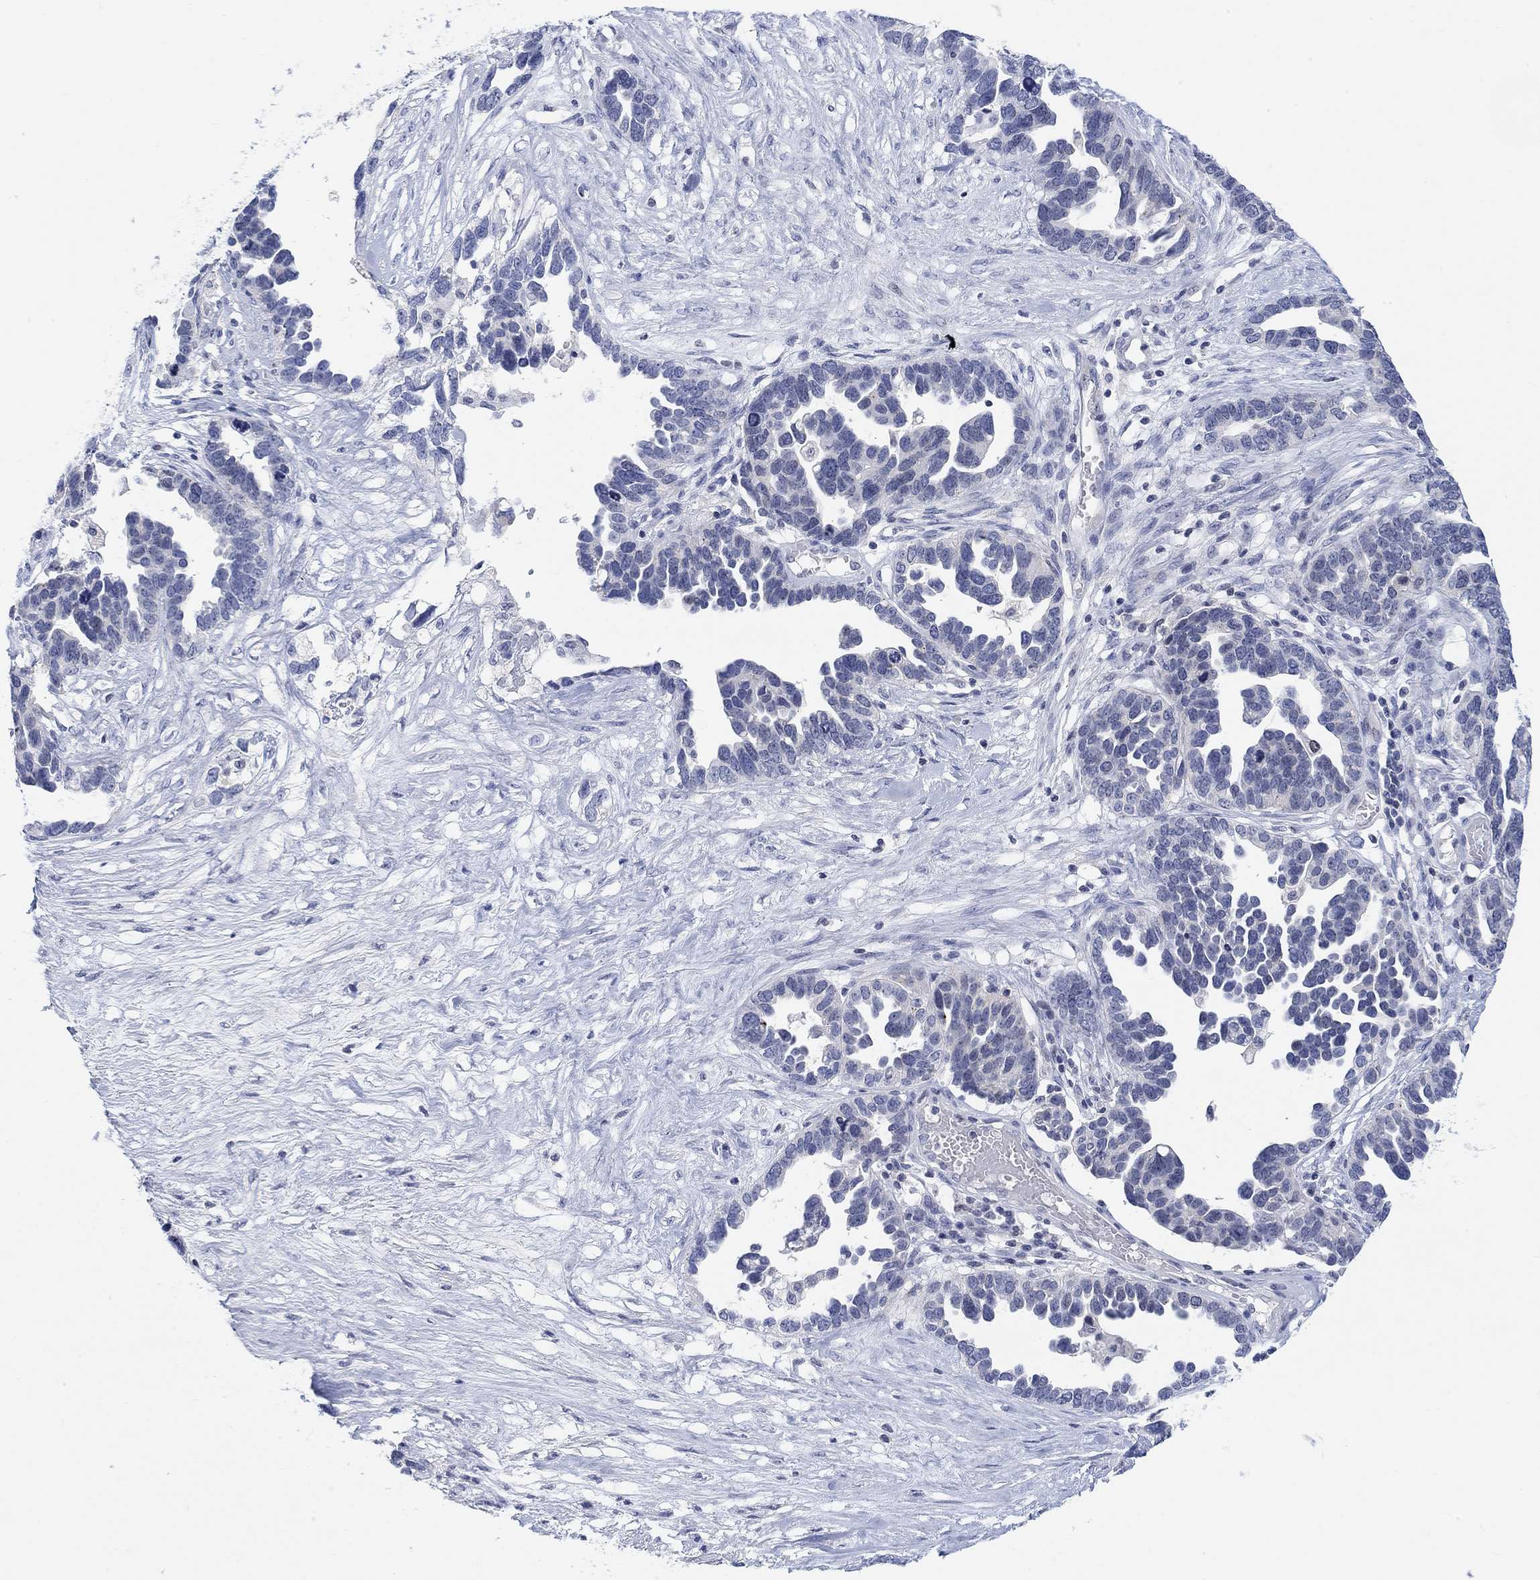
{"staining": {"intensity": "negative", "quantity": "none", "location": "none"}, "tissue": "ovarian cancer", "cell_type": "Tumor cells", "image_type": "cancer", "snomed": [{"axis": "morphology", "description": "Cystadenocarcinoma, serous, NOS"}, {"axis": "topography", "description": "Ovary"}], "caption": "Tumor cells are negative for brown protein staining in serous cystadenocarcinoma (ovarian).", "gene": "ATP6V1E2", "patient": {"sex": "female", "age": 54}}